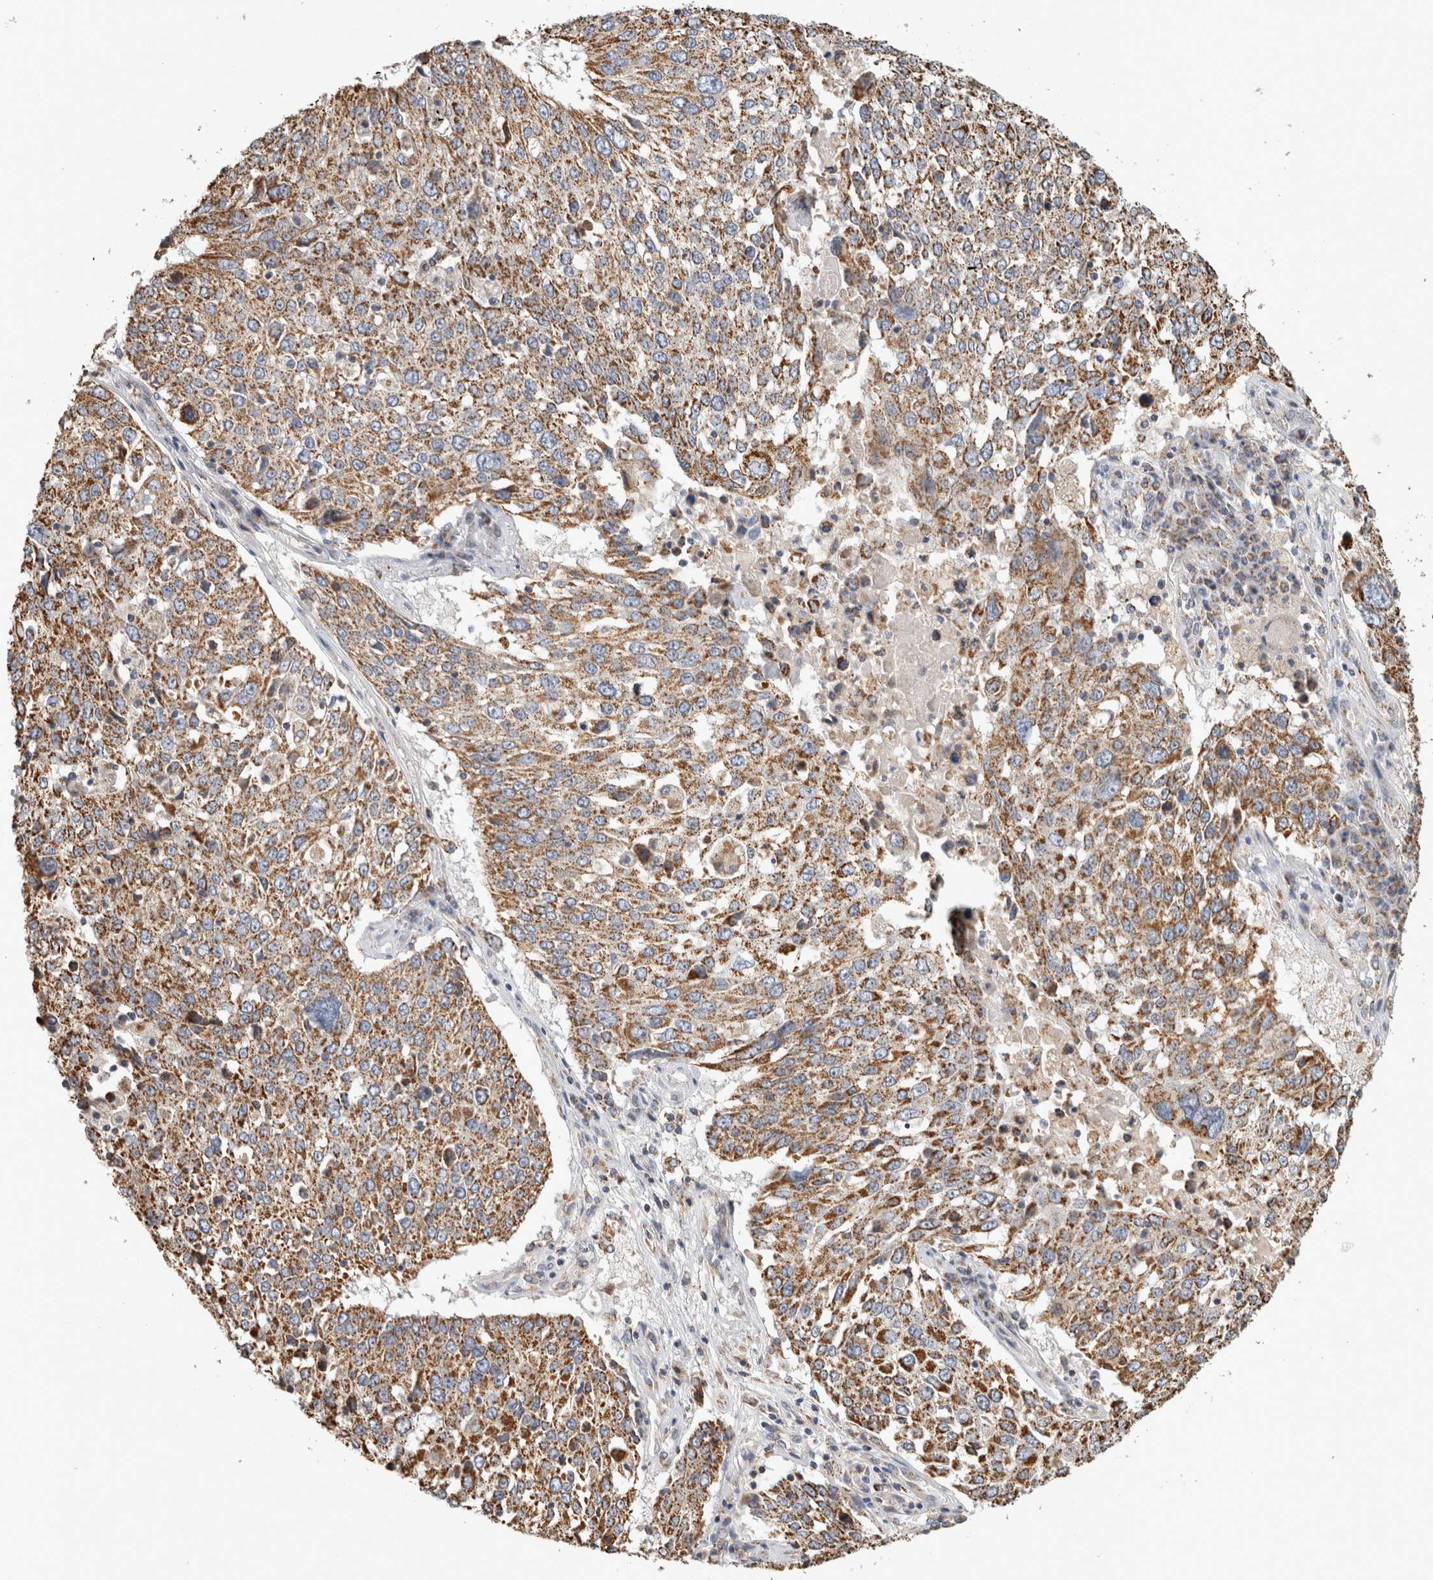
{"staining": {"intensity": "moderate", "quantity": ">75%", "location": "cytoplasmic/membranous"}, "tissue": "lung cancer", "cell_type": "Tumor cells", "image_type": "cancer", "snomed": [{"axis": "morphology", "description": "Squamous cell carcinoma, NOS"}, {"axis": "topography", "description": "Lung"}], "caption": "Immunohistochemical staining of human lung squamous cell carcinoma shows medium levels of moderate cytoplasmic/membranous staining in about >75% of tumor cells.", "gene": "ST8SIA1", "patient": {"sex": "male", "age": 65}}